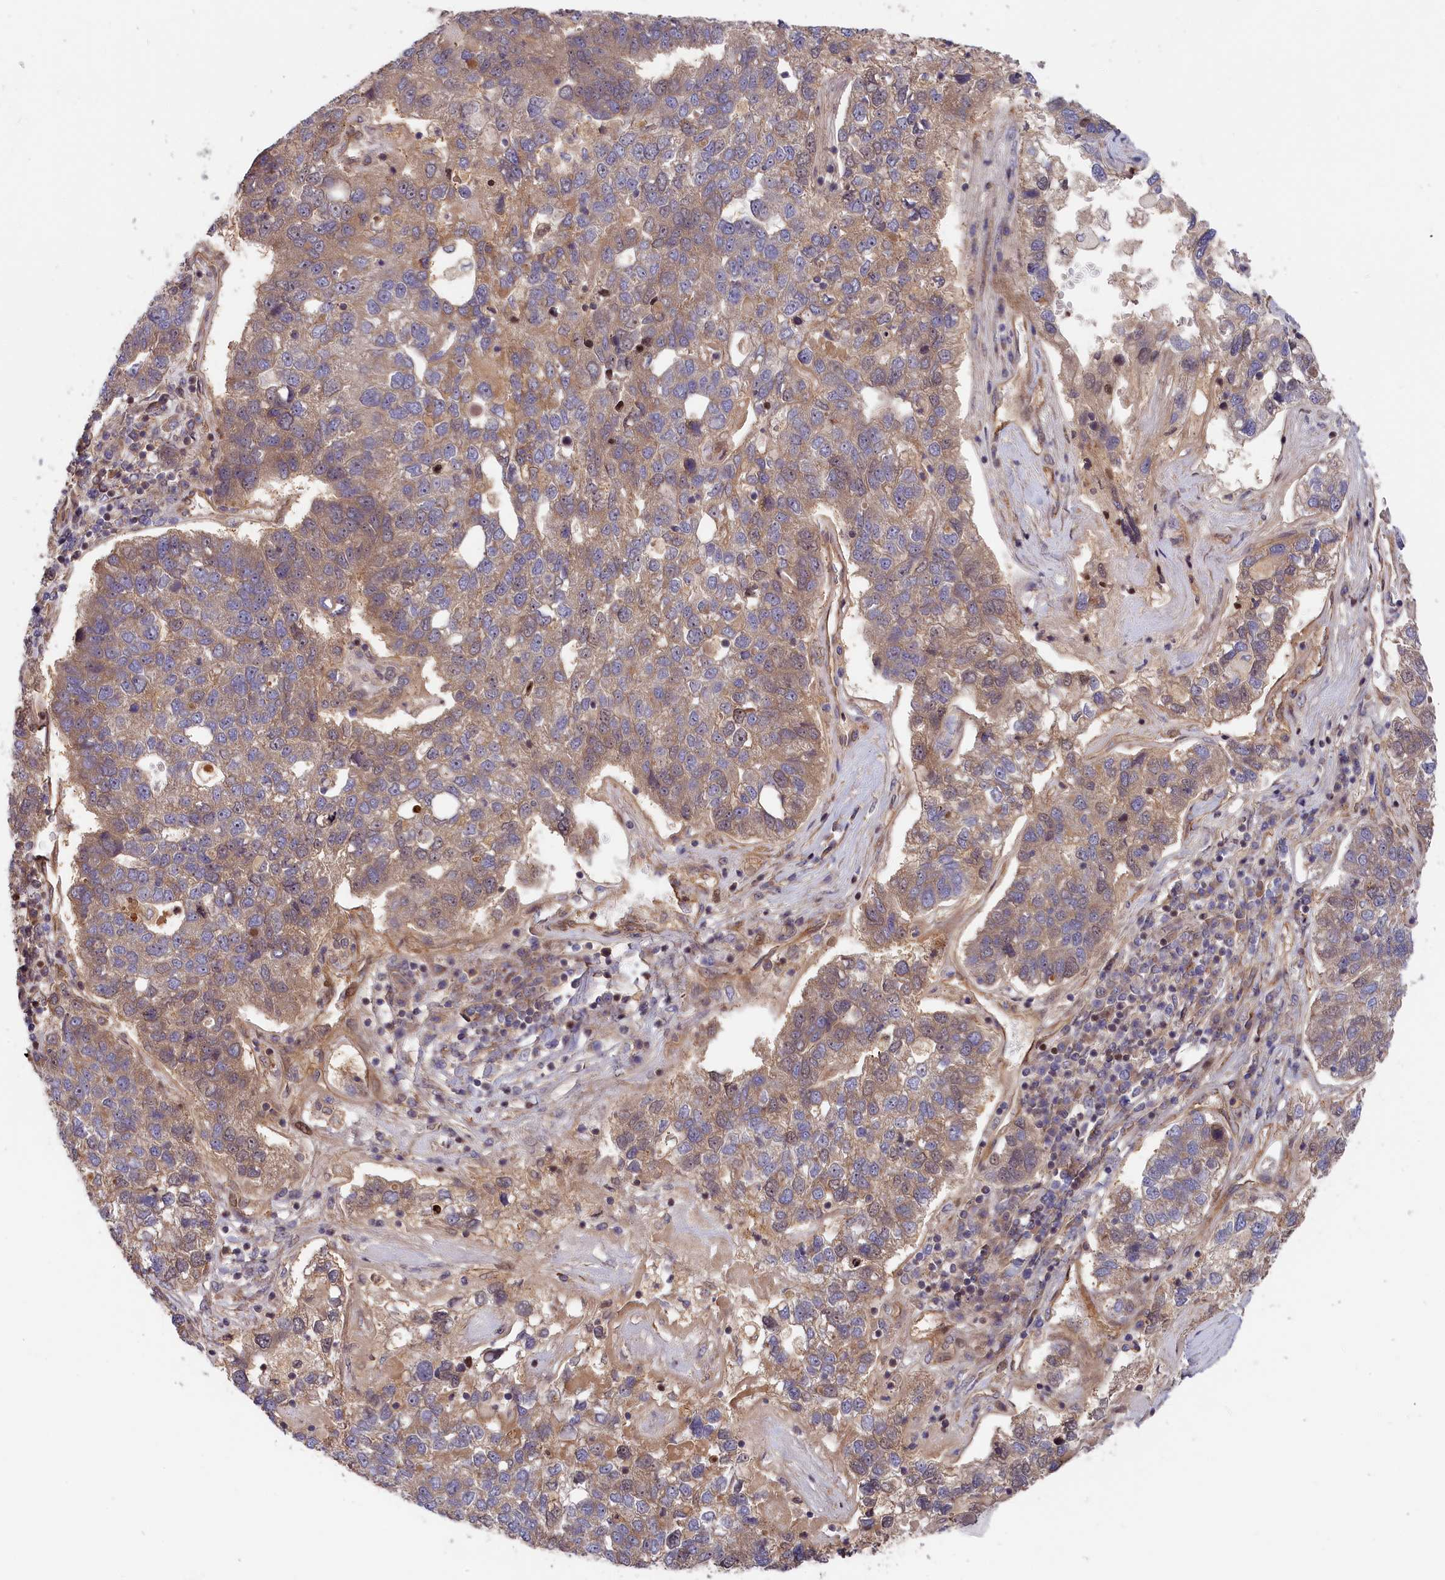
{"staining": {"intensity": "moderate", "quantity": ">75%", "location": "cytoplasmic/membranous"}, "tissue": "pancreatic cancer", "cell_type": "Tumor cells", "image_type": "cancer", "snomed": [{"axis": "morphology", "description": "Adenocarcinoma, NOS"}, {"axis": "topography", "description": "Pancreas"}], "caption": "Pancreatic cancer stained with a brown dye displays moderate cytoplasmic/membranous positive expression in approximately >75% of tumor cells.", "gene": "CEP44", "patient": {"sex": "female", "age": 61}}